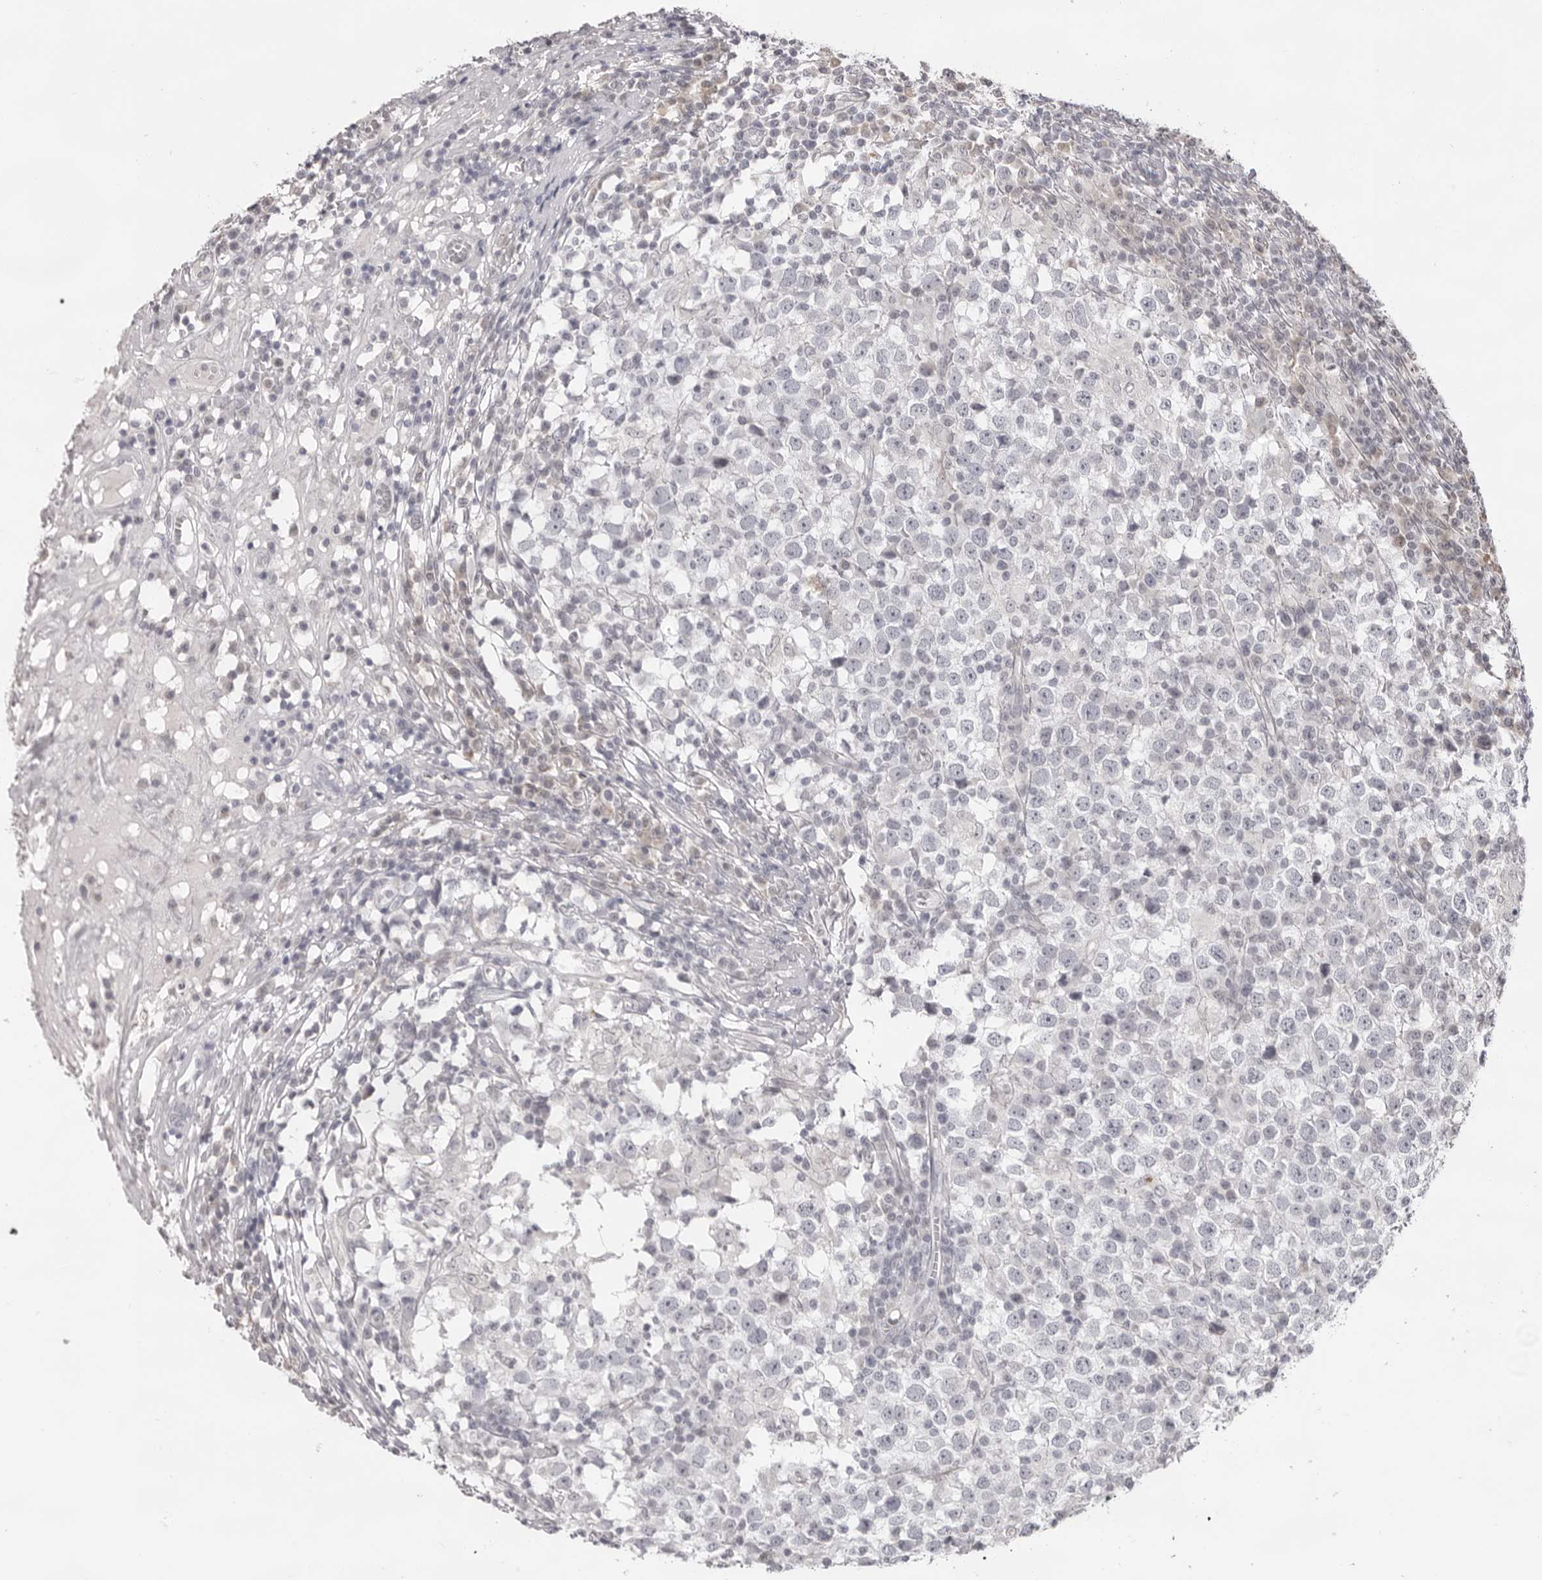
{"staining": {"intensity": "negative", "quantity": "none", "location": "none"}, "tissue": "testis cancer", "cell_type": "Tumor cells", "image_type": "cancer", "snomed": [{"axis": "morphology", "description": "Seminoma, NOS"}, {"axis": "topography", "description": "Testis"}], "caption": "Testis cancer (seminoma) was stained to show a protein in brown. There is no significant expression in tumor cells. Brightfield microscopy of immunohistochemistry stained with DAB (3,3'-diaminobenzidine) (brown) and hematoxylin (blue), captured at high magnification.", "gene": "ACP6", "patient": {"sex": "male", "age": 65}}